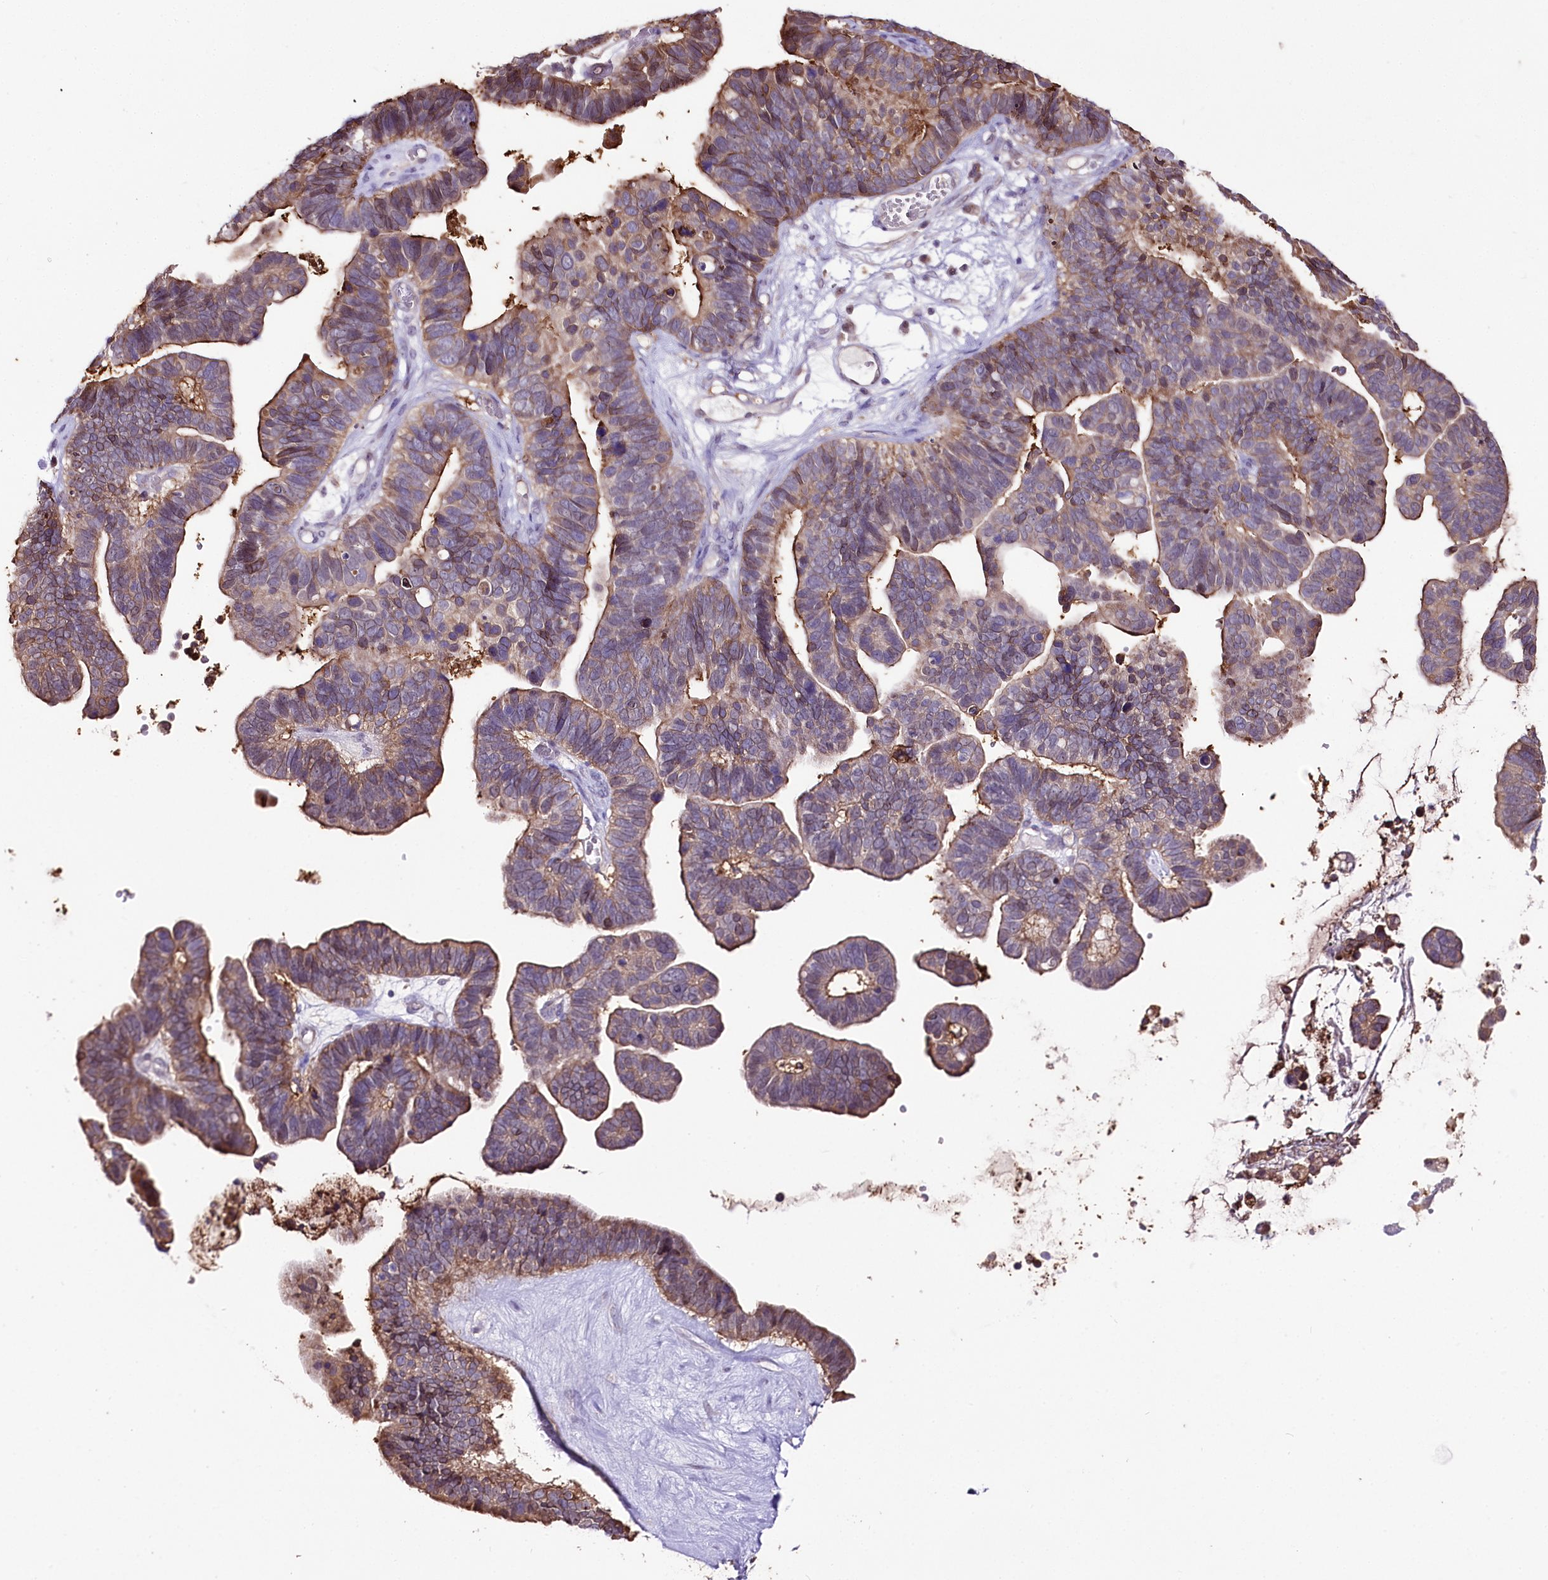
{"staining": {"intensity": "moderate", "quantity": "25%-75%", "location": "cytoplasmic/membranous"}, "tissue": "ovarian cancer", "cell_type": "Tumor cells", "image_type": "cancer", "snomed": [{"axis": "morphology", "description": "Cystadenocarcinoma, serous, NOS"}, {"axis": "topography", "description": "Ovary"}], "caption": "This histopathology image reveals ovarian serous cystadenocarcinoma stained with IHC to label a protein in brown. The cytoplasmic/membranous of tumor cells show moderate positivity for the protein. Nuclei are counter-stained blue.", "gene": "UGP2", "patient": {"sex": "female", "age": 56}}